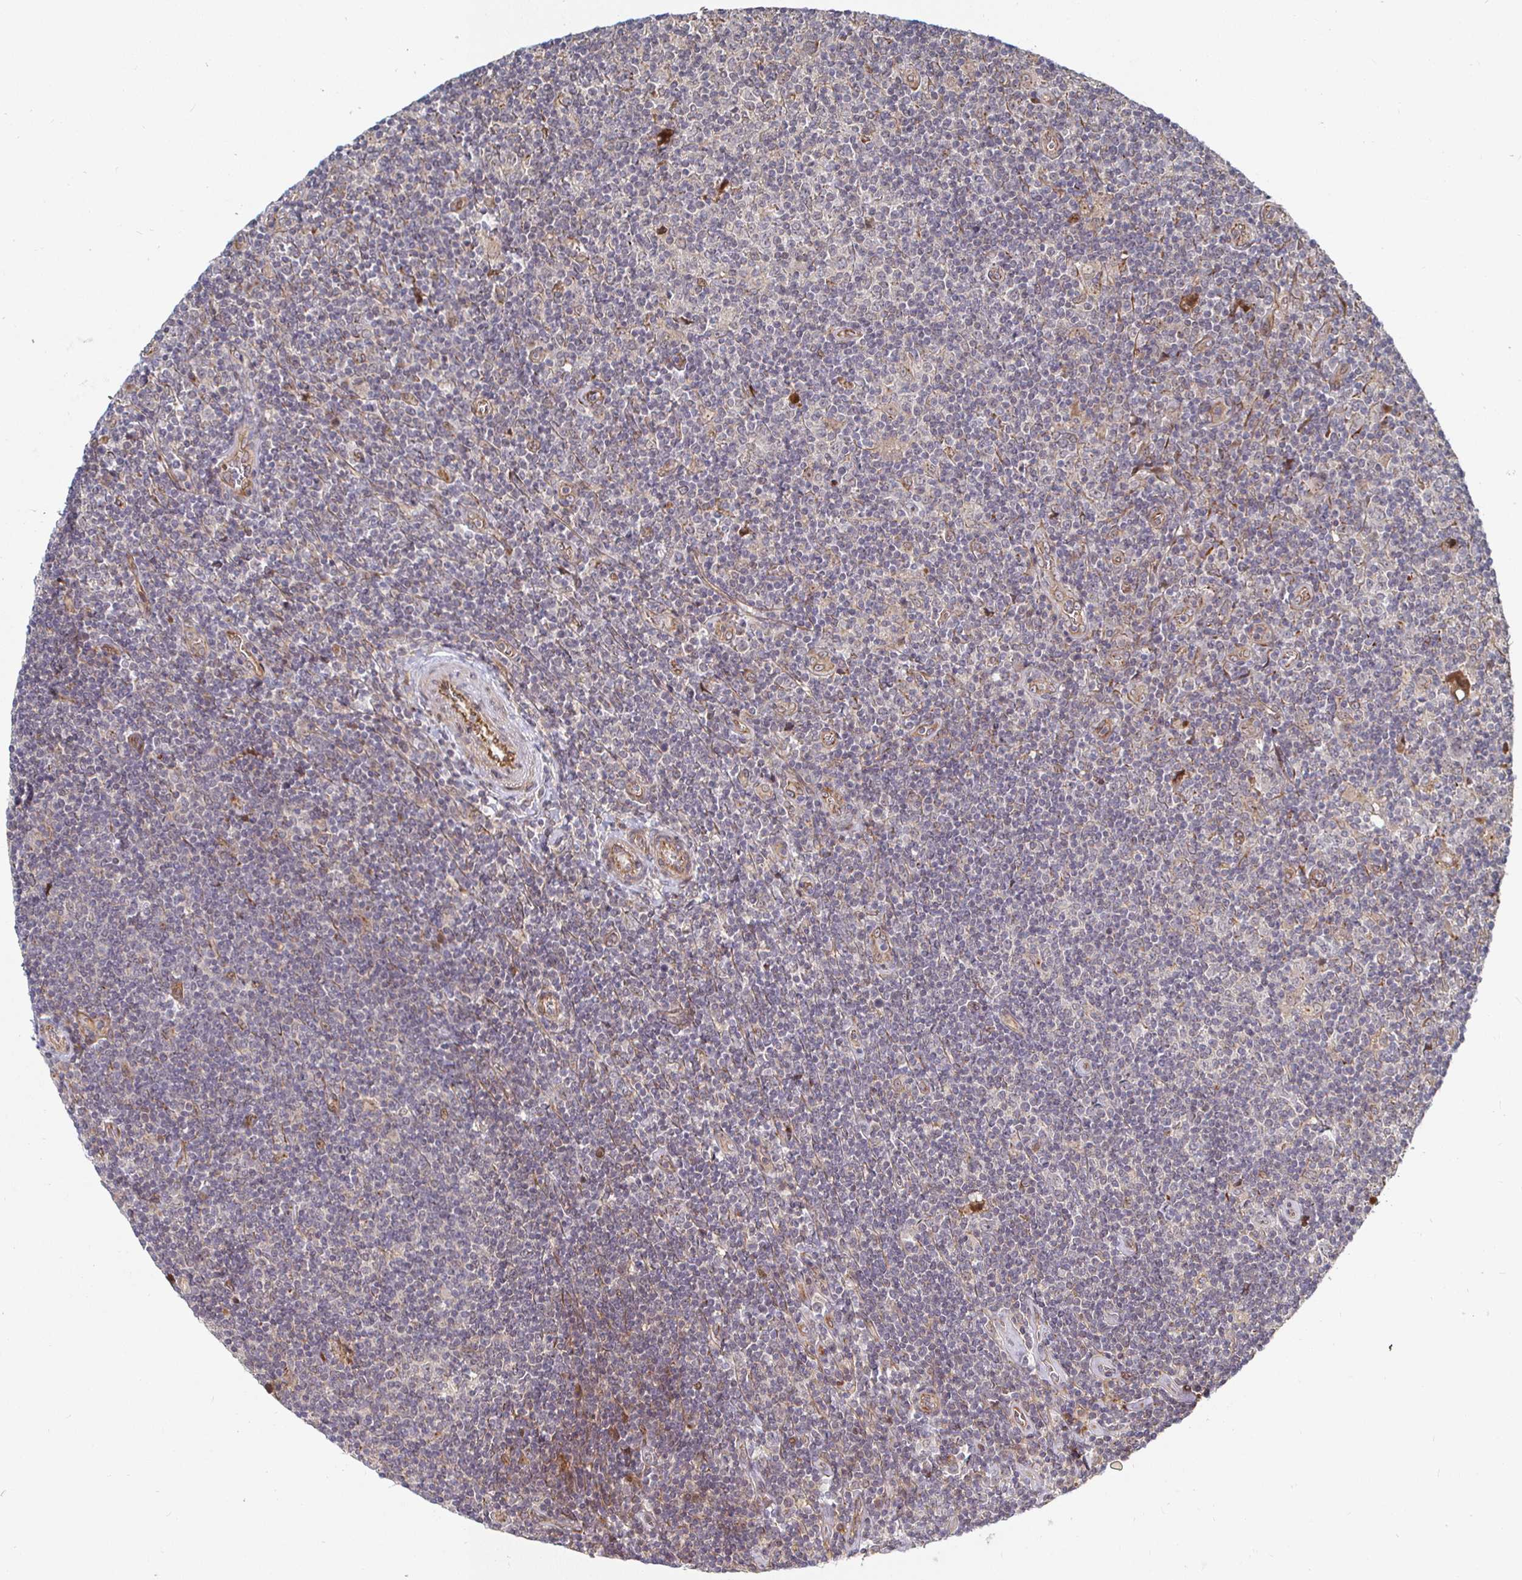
{"staining": {"intensity": "negative", "quantity": "none", "location": "none"}, "tissue": "lymphoma", "cell_type": "Tumor cells", "image_type": "cancer", "snomed": [{"axis": "morphology", "description": "Hodgkin's disease, NOS"}, {"axis": "topography", "description": "Lymph node"}], "caption": "Human lymphoma stained for a protein using IHC exhibits no expression in tumor cells.", "gene": "TBKBP1", "patient": {"sex": "male", "age": 40}}